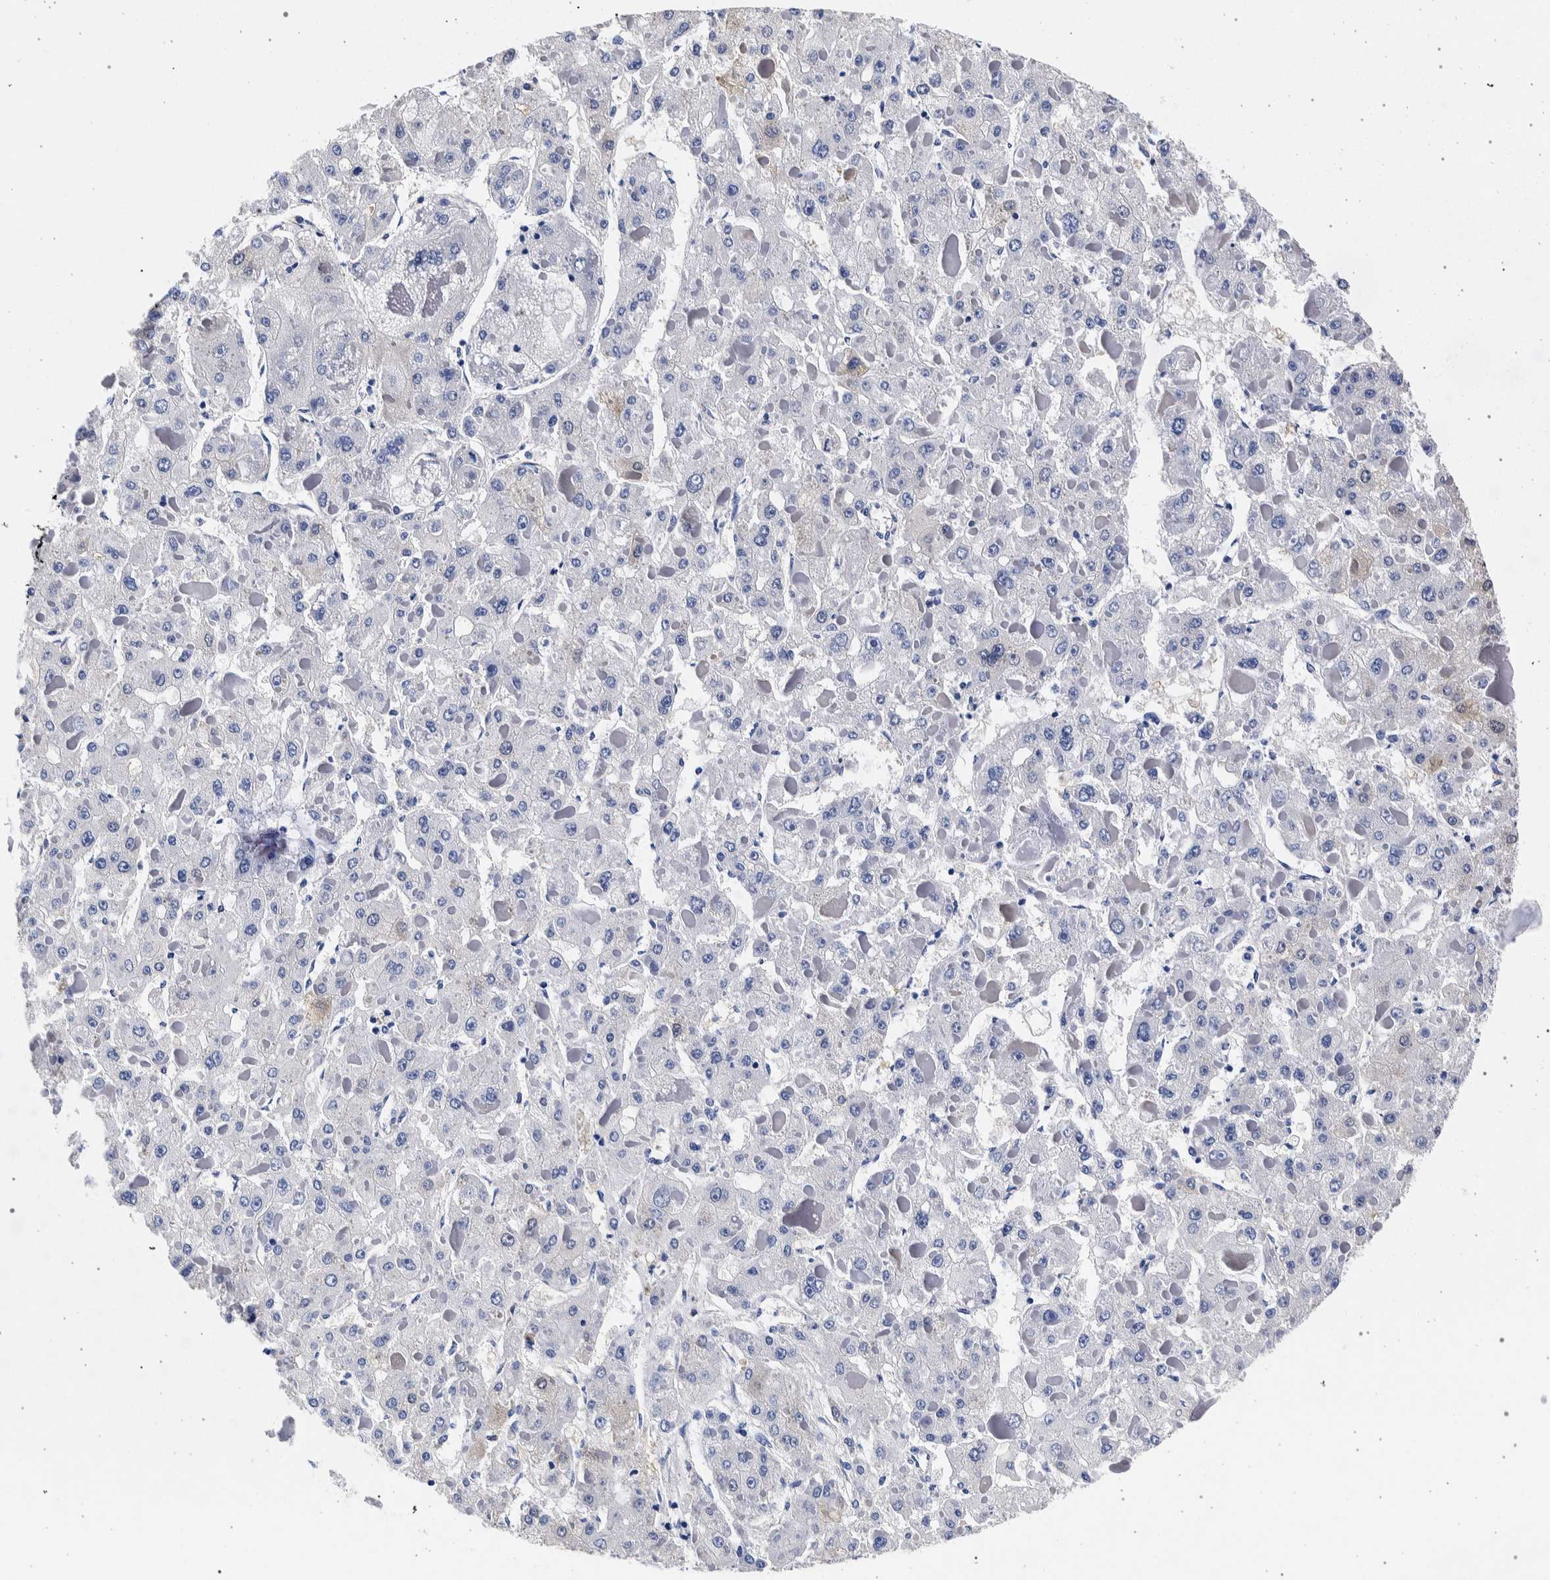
{"staining": {"intensity": "negative", "quantity": "none", "location": "none"}, "tissue": "liver cancer", "cell_type": "Tumor cells", "image_type": "cancer", "snomed": [{"axis": "morphology", "description": "Carcinoma, Hepatocellular, NOS"}, {"axis": "topography", "description": "Liver"}], "caption": "High power microscopy micrograph of an immunohistochemistry photomicrograph of liver cancer, revealing no significant positivity in tumor cells.", "gene": "NIBAN2", "patient": {"sex": "female", "age": 73}}